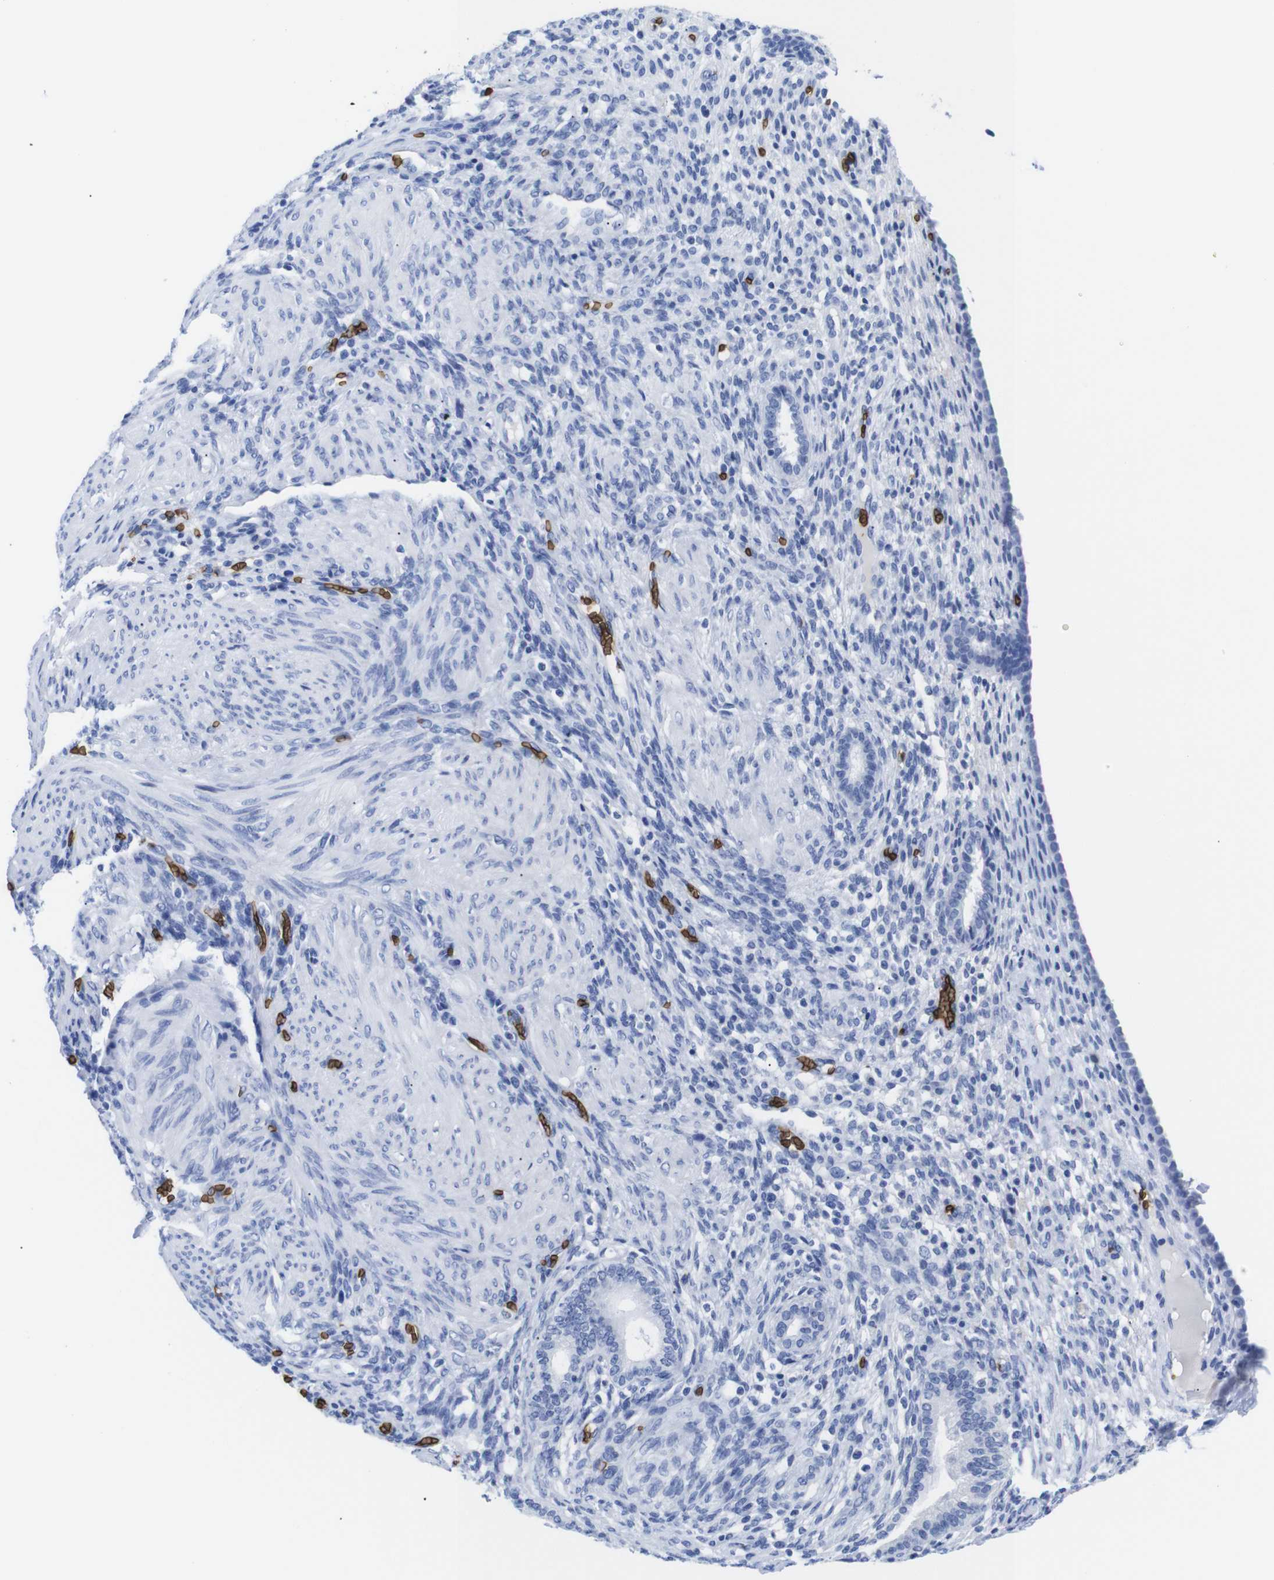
{"staining": {"intensity": "negative", "quantity": "none", "location": "none"}, "tissue": "endometrium", "cell_type": "Cells in endometrial stroma", "image_type": "normal", "snomed": [{"axis": "morphology", "description": "Normal tissue, NOS"}, {"axis": "topography", "description": "Endometrium"}], "caption": "Endometrium stained for a protein using immunohistochemistry (IHC) displays no positivity cells in endometrial stroma.", "gene": "S1PR2", "patient": {"sex": "female", "age": 72}}